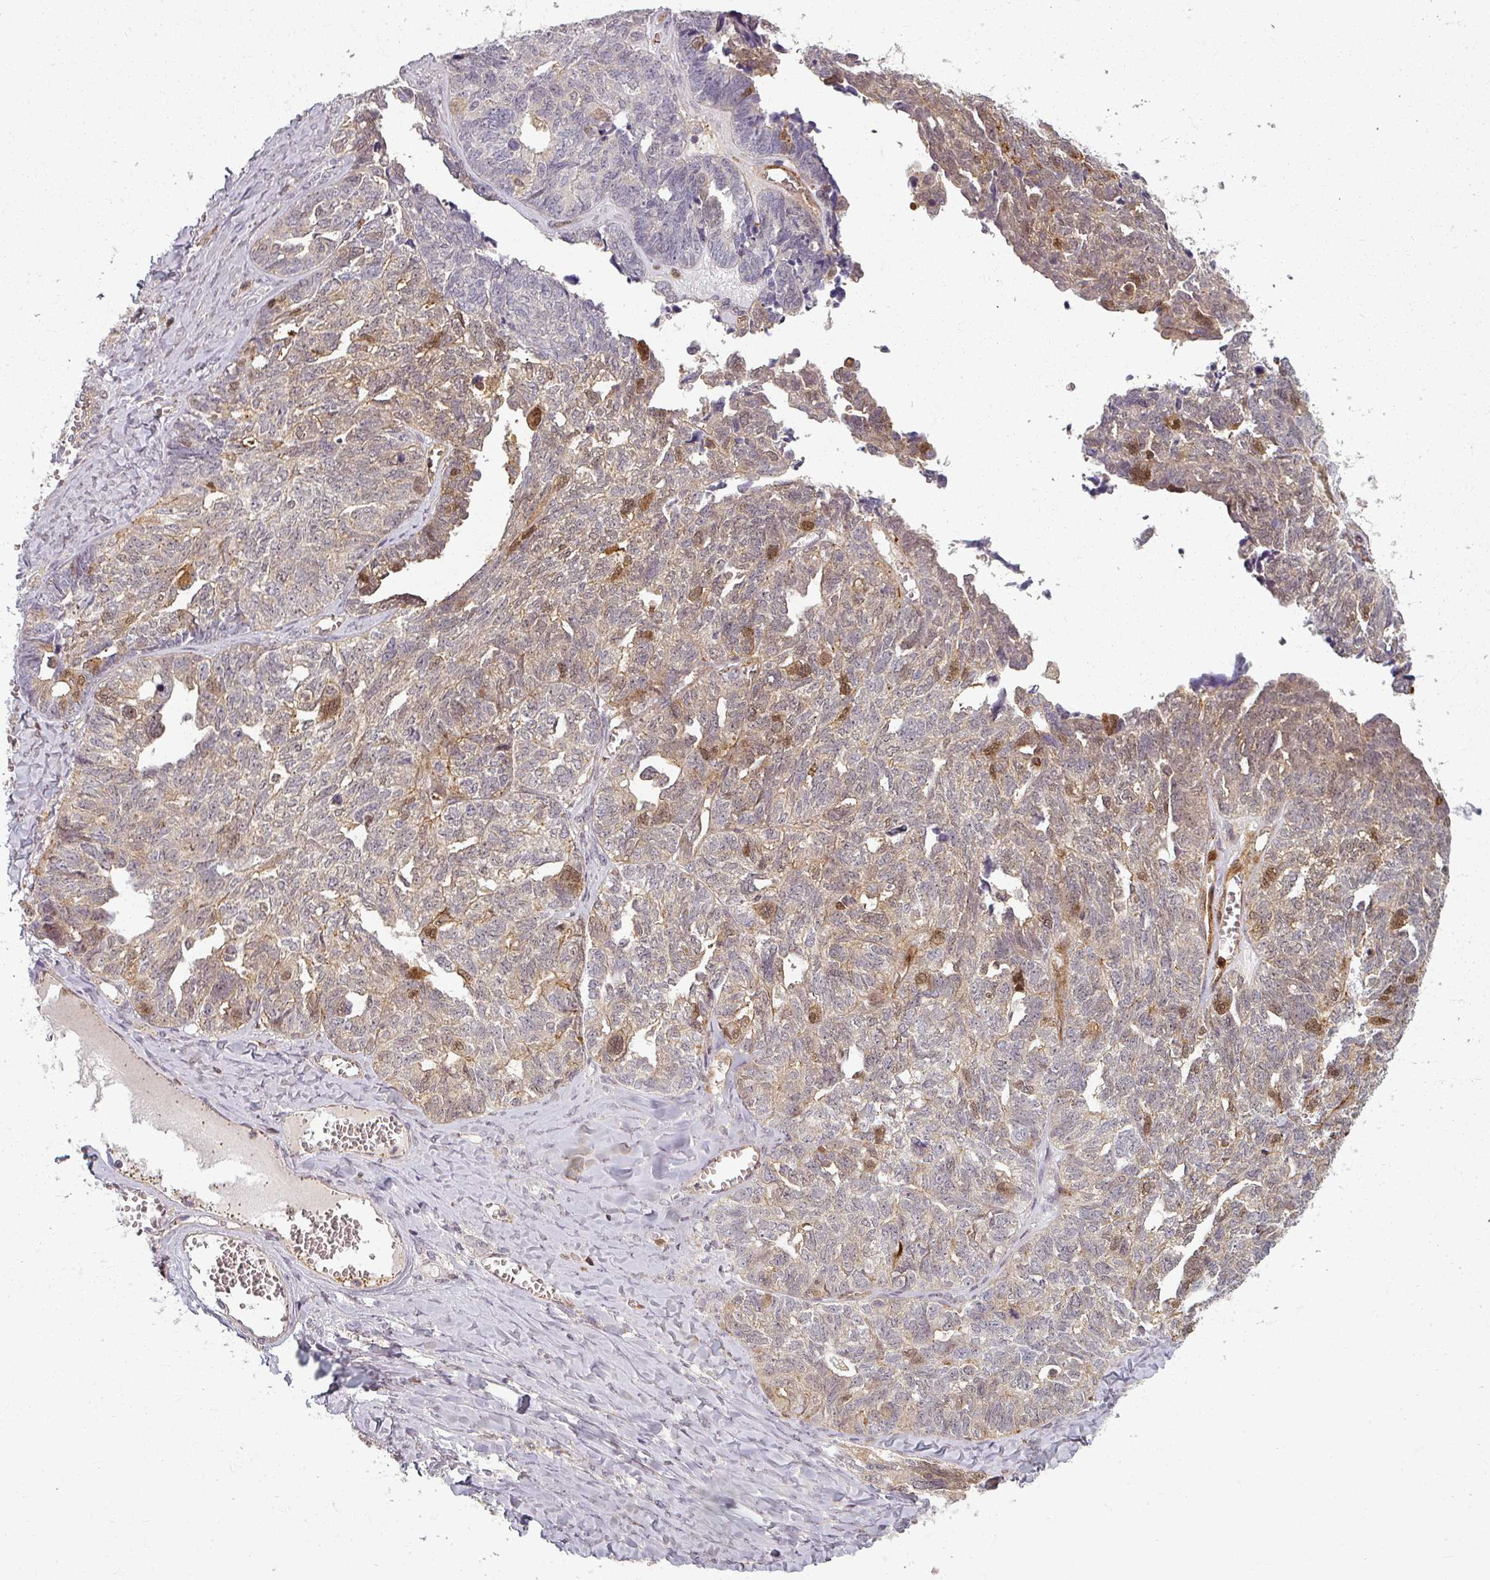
{"staining": {"intensity": "moderate", "quantity": "<25%", "location": "cytoplasmic/membranous,nuclear"}, "tissue": "ovarian cancer", "cell_type": "Tumor cells", "image_type": "cancer", "snomed": [{"axis": "morphology", "description": "Cystadenocarcinoma, serous, NOS"}, {"axis": "topography", "description": "Ovary"}], "caption": "A micrograph of human ovarian cancer stained for a protein shows moderate cytoplasmic/membranous and nuclear brown staining in tumor cells. (brown staining indicates protein expression, while blue staining denotes nuclei).", "gene": "CLIC1", "patient": {"sex": "female", "age": 79}}